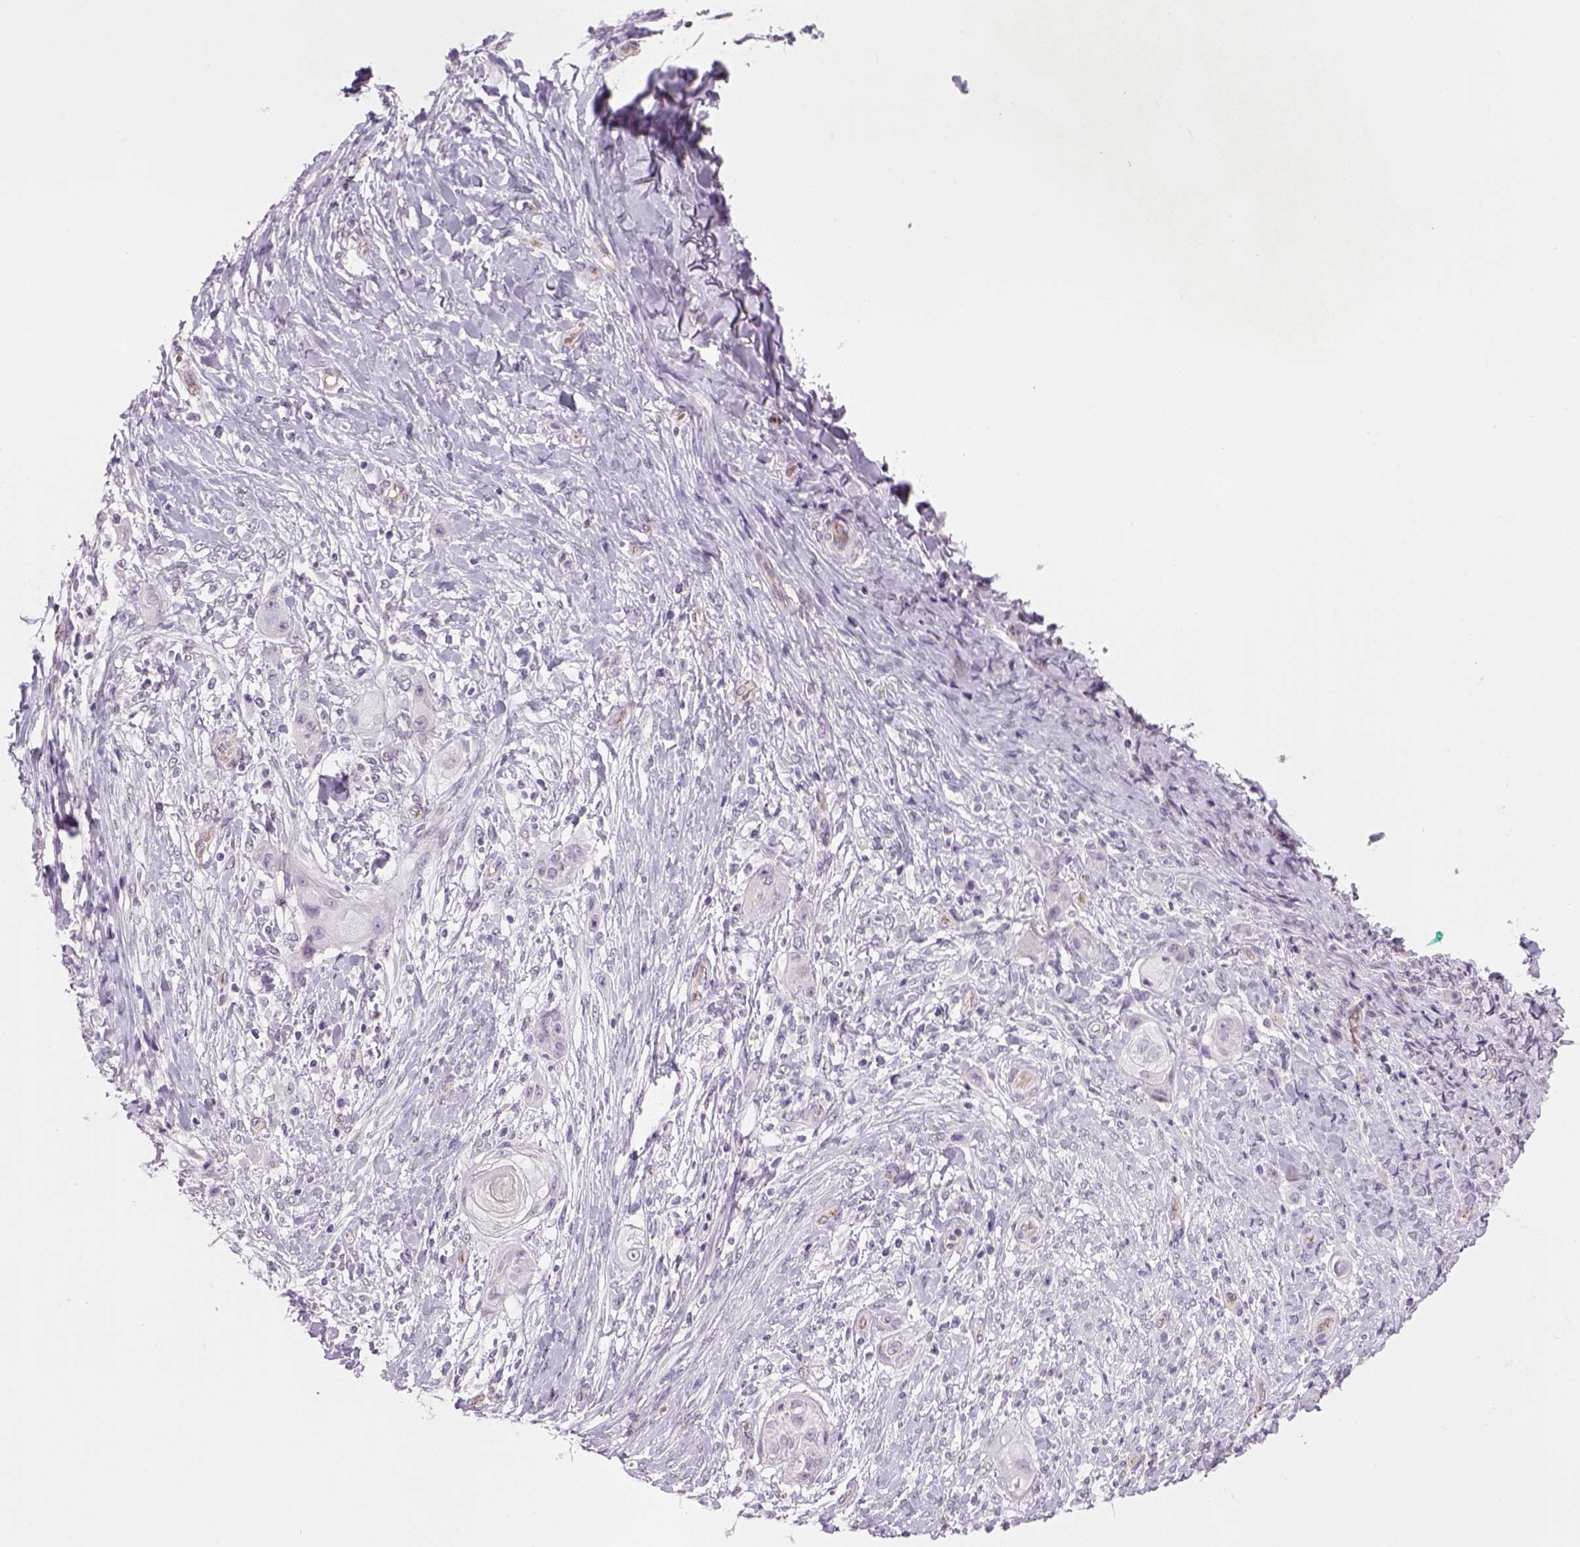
{"staining": {"intensity": "negative", "quantity": "none", "location": "none"}, "tissue": "skin cancer", "cell_type": "Tumor cells", "image_type": "cancer", "snomed": [{"axis": "morphology", "description": "Squamous cell carcinoma, NOS"}, {"axis": "topography", "description": "Skin"}], "caption": "DAB immunohistochemical staining of human skin cancer demonstrates no significant expression in tumor cells.", "gene": "PRRT1", "patient": {"sex": "male", "age": 62}}